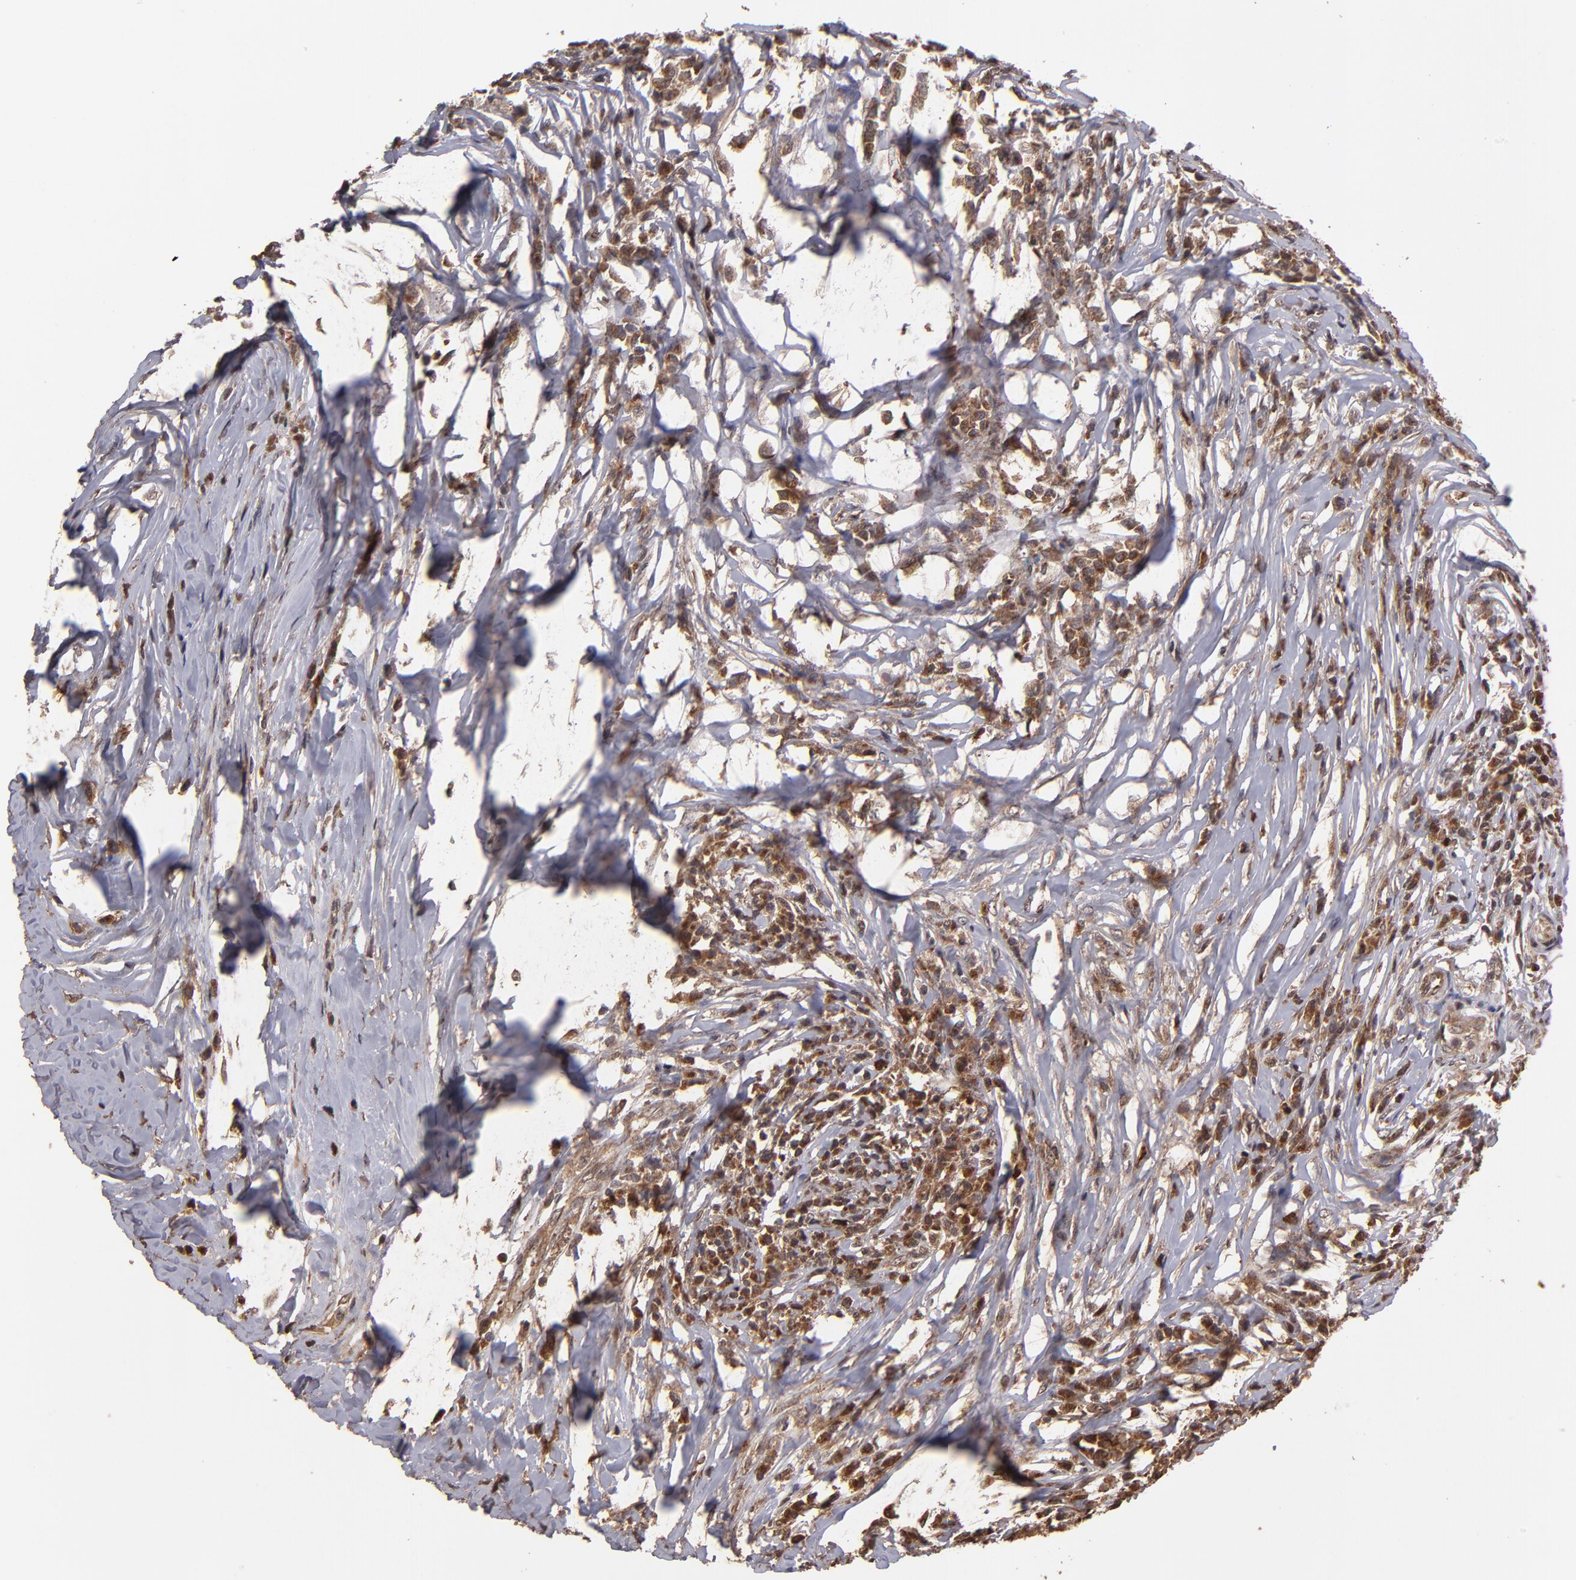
{"staining": {"intensity": "moderate", "quantity": ">75%", "location": "cytoplasmic/membranous"}, "tissue": "head and neck cancer", "cell_type": "Tumor cells", "image_type": "cancer", "snomed": [{"axis": "morphology", "description": "Adenocarcinoma, NOS"}, {"axis": "topography", "description": "Salivary gland"}, {"axis": "topography", "description": "Head-Neck"}], "caption": "Immunohistochemistry micrograph of neoplastic tissue: human adenocarcinoma (head and neck) stained using IHC shows medium levels of moderate protein expression localized specifically in the cytoplasmic/membranous of tumor cells, appearing as a cytoplasmic/membranous brown color.", "gene": "NFE2L2", "patient": {"sex": "female", "age": 65}}